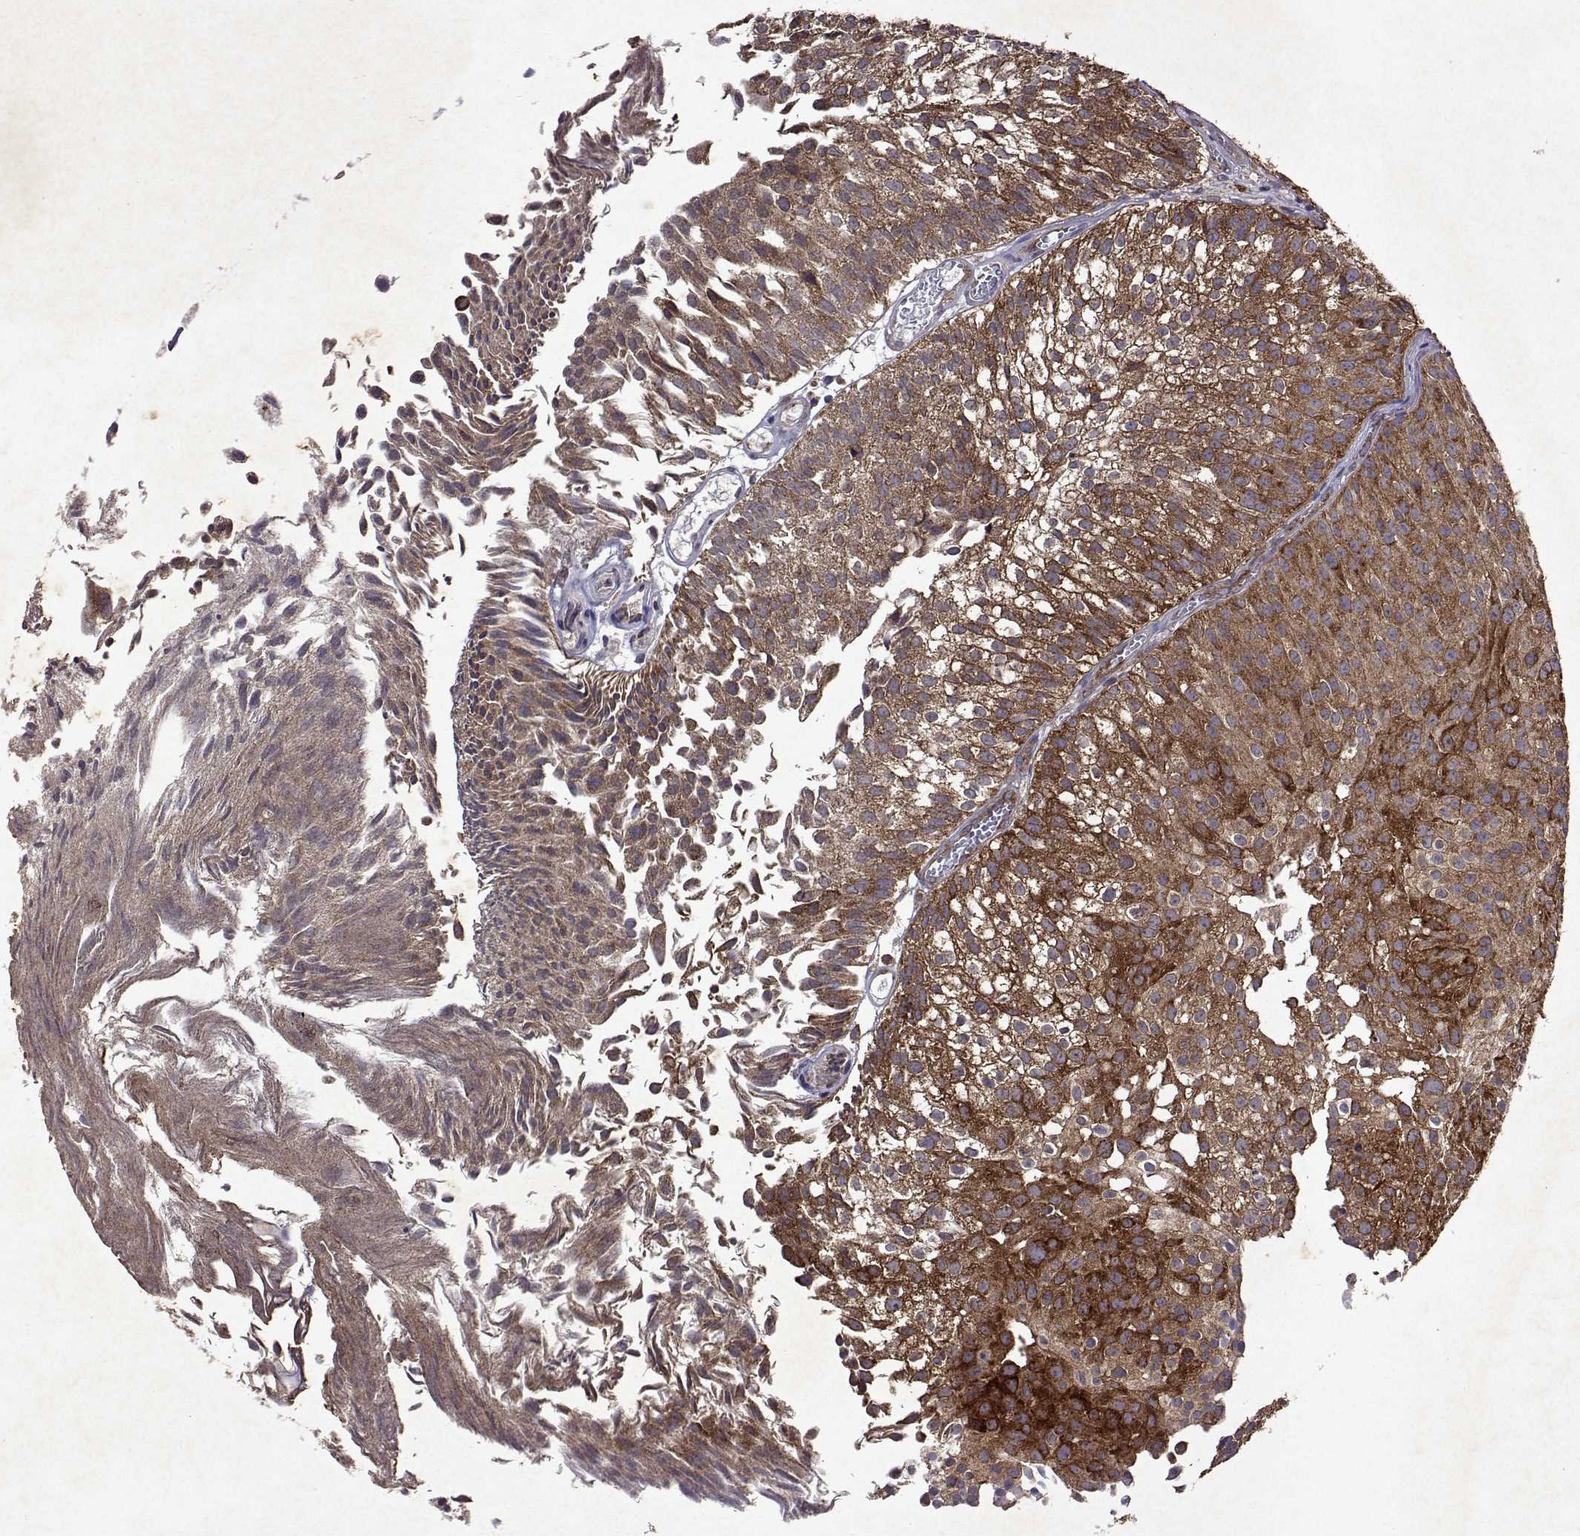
{"staining": {"intensity": "strong", "quantity": ">75%", "location": "cytoplasmic/membranous"}, "tissue": "urothelial cancer", "cell_type": "Tumor cells", "image_type": "cancer", "snomed": [{"axis": "morphology", "description": "Urothelial carcinoma, Low grade"}, {"axis": "topography", "description": "Urinary bladder"}], "caption": "A brown stain highlights strong cytoplasmic/membranous expression of a protein in human urothelial cancer tumor cells.", "gene": "TARBP2", "patient": {"sex": "male", "age": 70}}